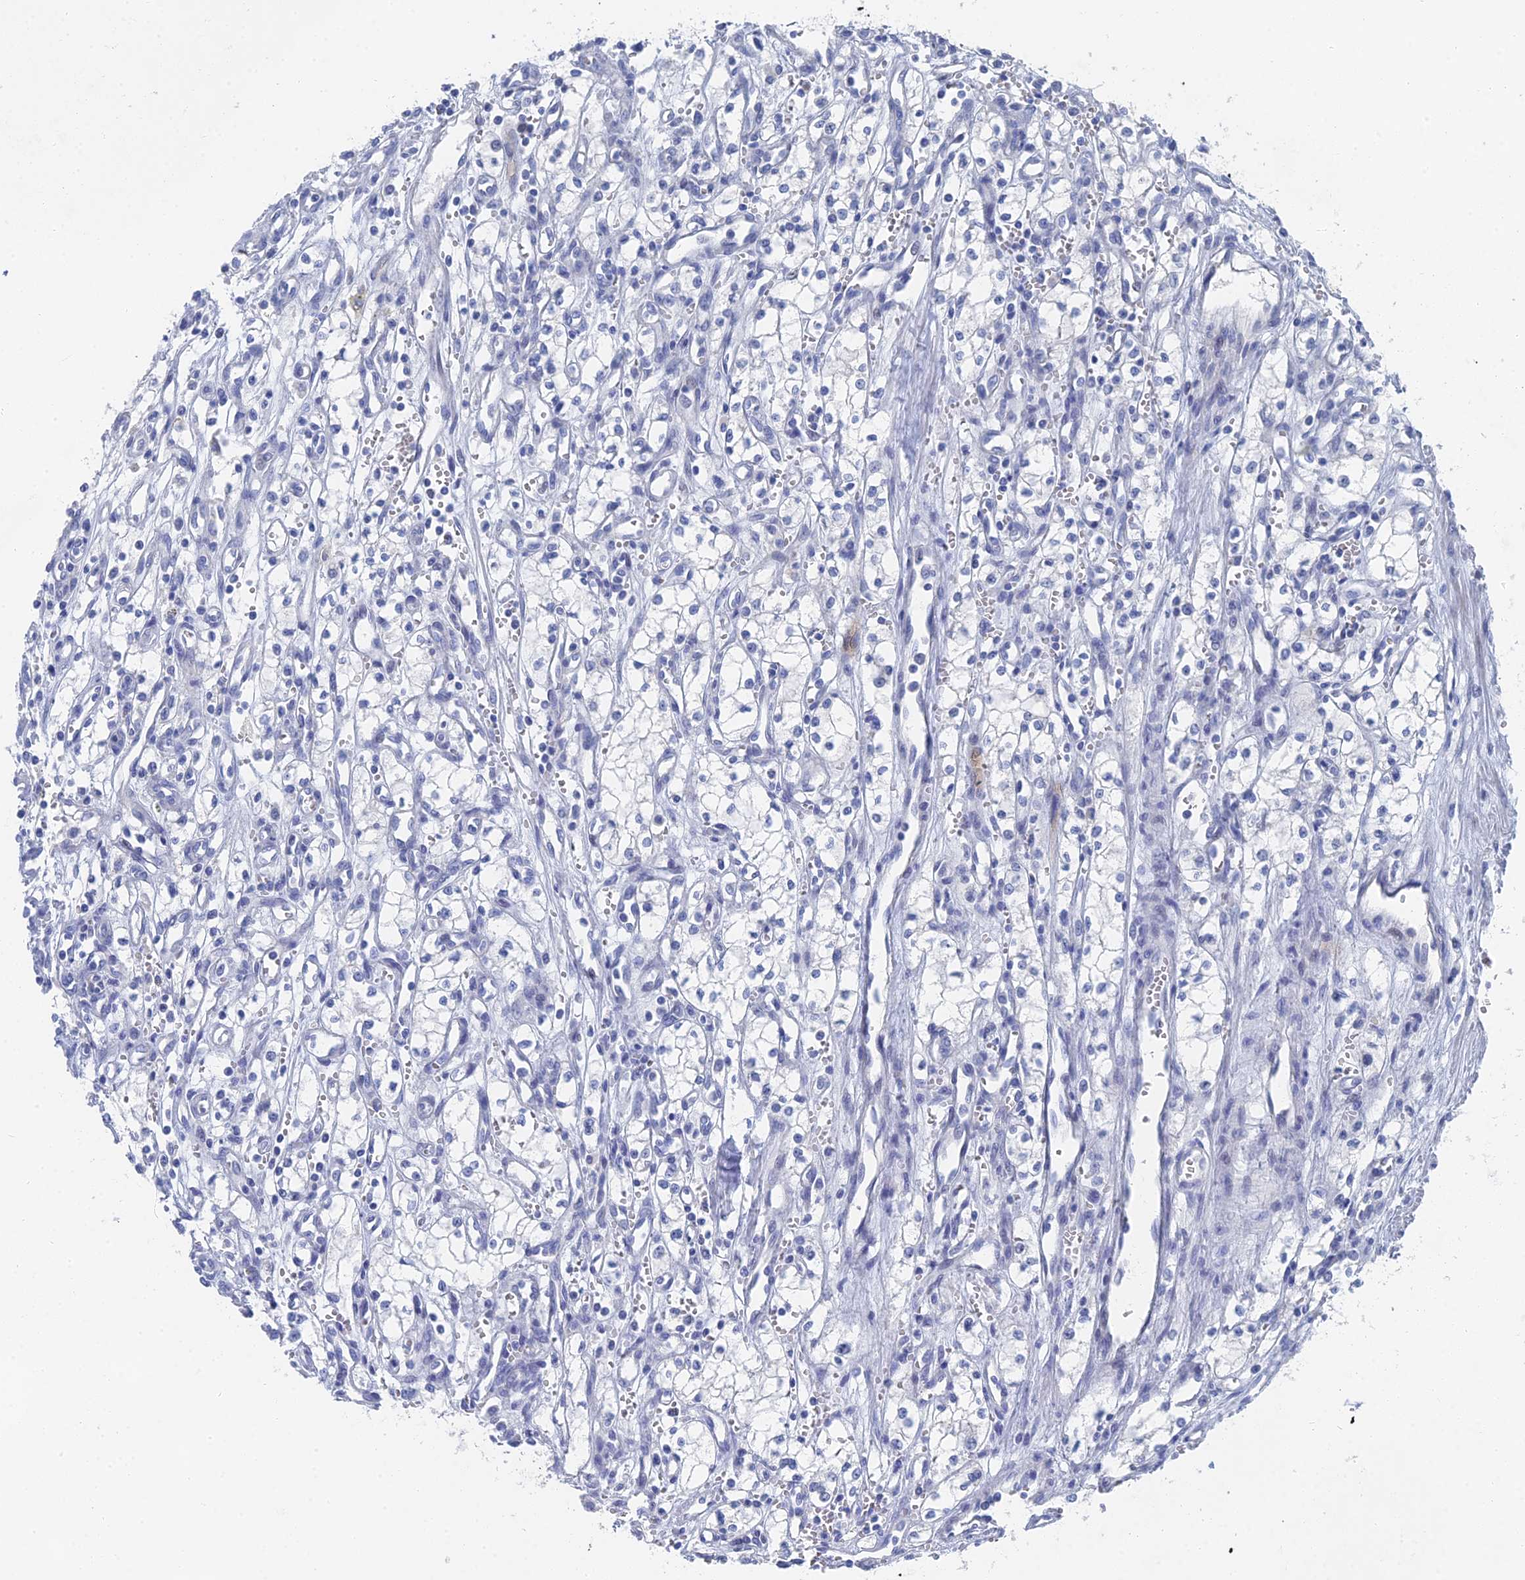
{"staining": {"intensity": "negative", "quantity": "none", "location": "none"}, "tissue": "renal cancer", "cell_type": "Tumor cells", "image_type": "cancer", "snomed": [{"axis": "morphology", "description": "Adenocarcinoma, NOS"}, {"axis": "topography", "description": "Kidney"}], "caption": "DAB (3,3'-diaminobenzidine) immunohistochemical staining of human renal adenocarcinoma displays no significant positivity in tumor cells.", "gene": "GFAP", "patient": {"sex": "male", "age": 59}}